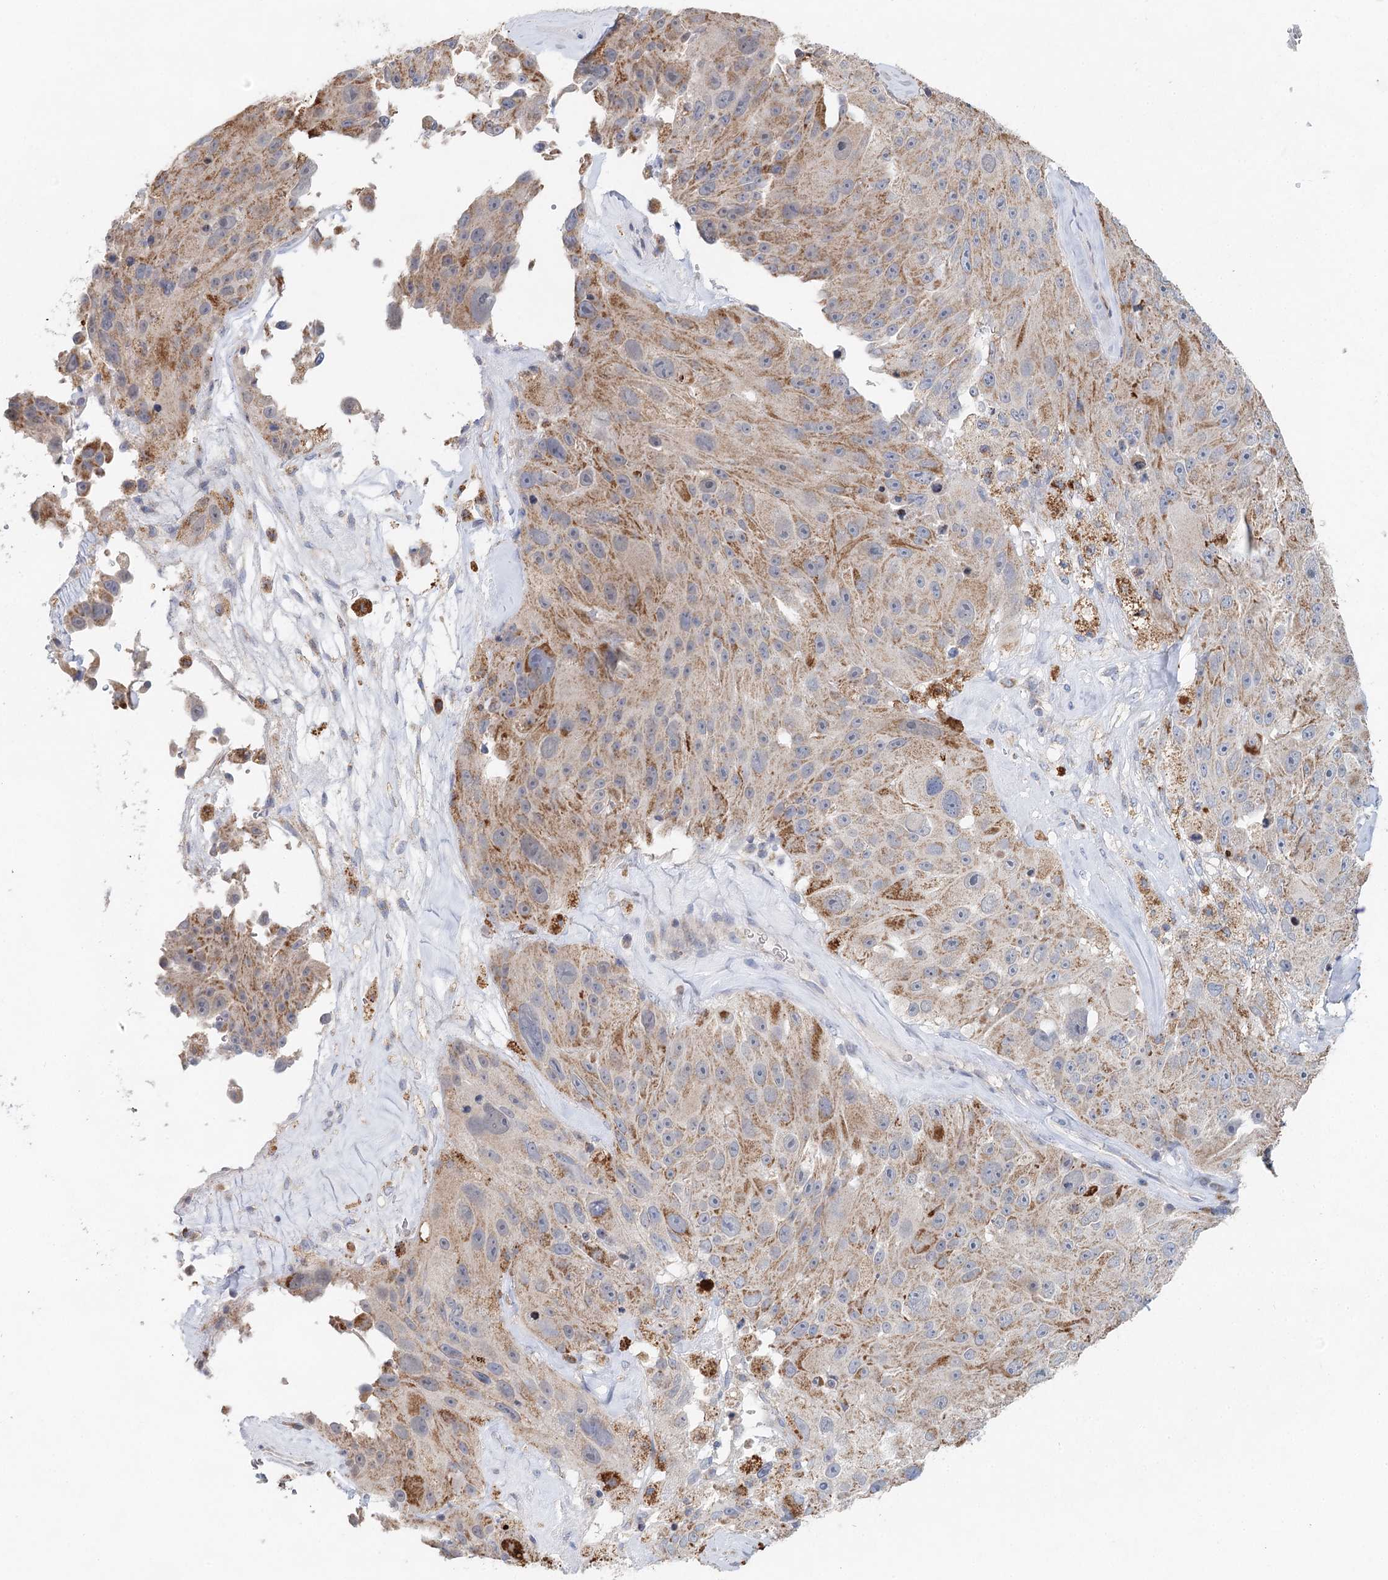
{"staining": {"intensity": "weak", "quantity": ">75%", "location": "cytoplasmic/membranous"}, "tissue": "melanoma", "cell_type": "Tumor cells", "image_type": "cancer", "snomed": [{"axis": "morphology", "description": "Malignant melanoma, Metastatic site"}, {"axis": "topography", "description": "Lymph node"}], "caption": "Melanoma tissue demonstrates weak cytoplasmic/membranous expression in approximately >75% of tumor cells, visualized by immunohistochemistry. Nuclei are stained in blue.", "gene": "XPO6", "patient": {"sex": "male", "age": 62}}